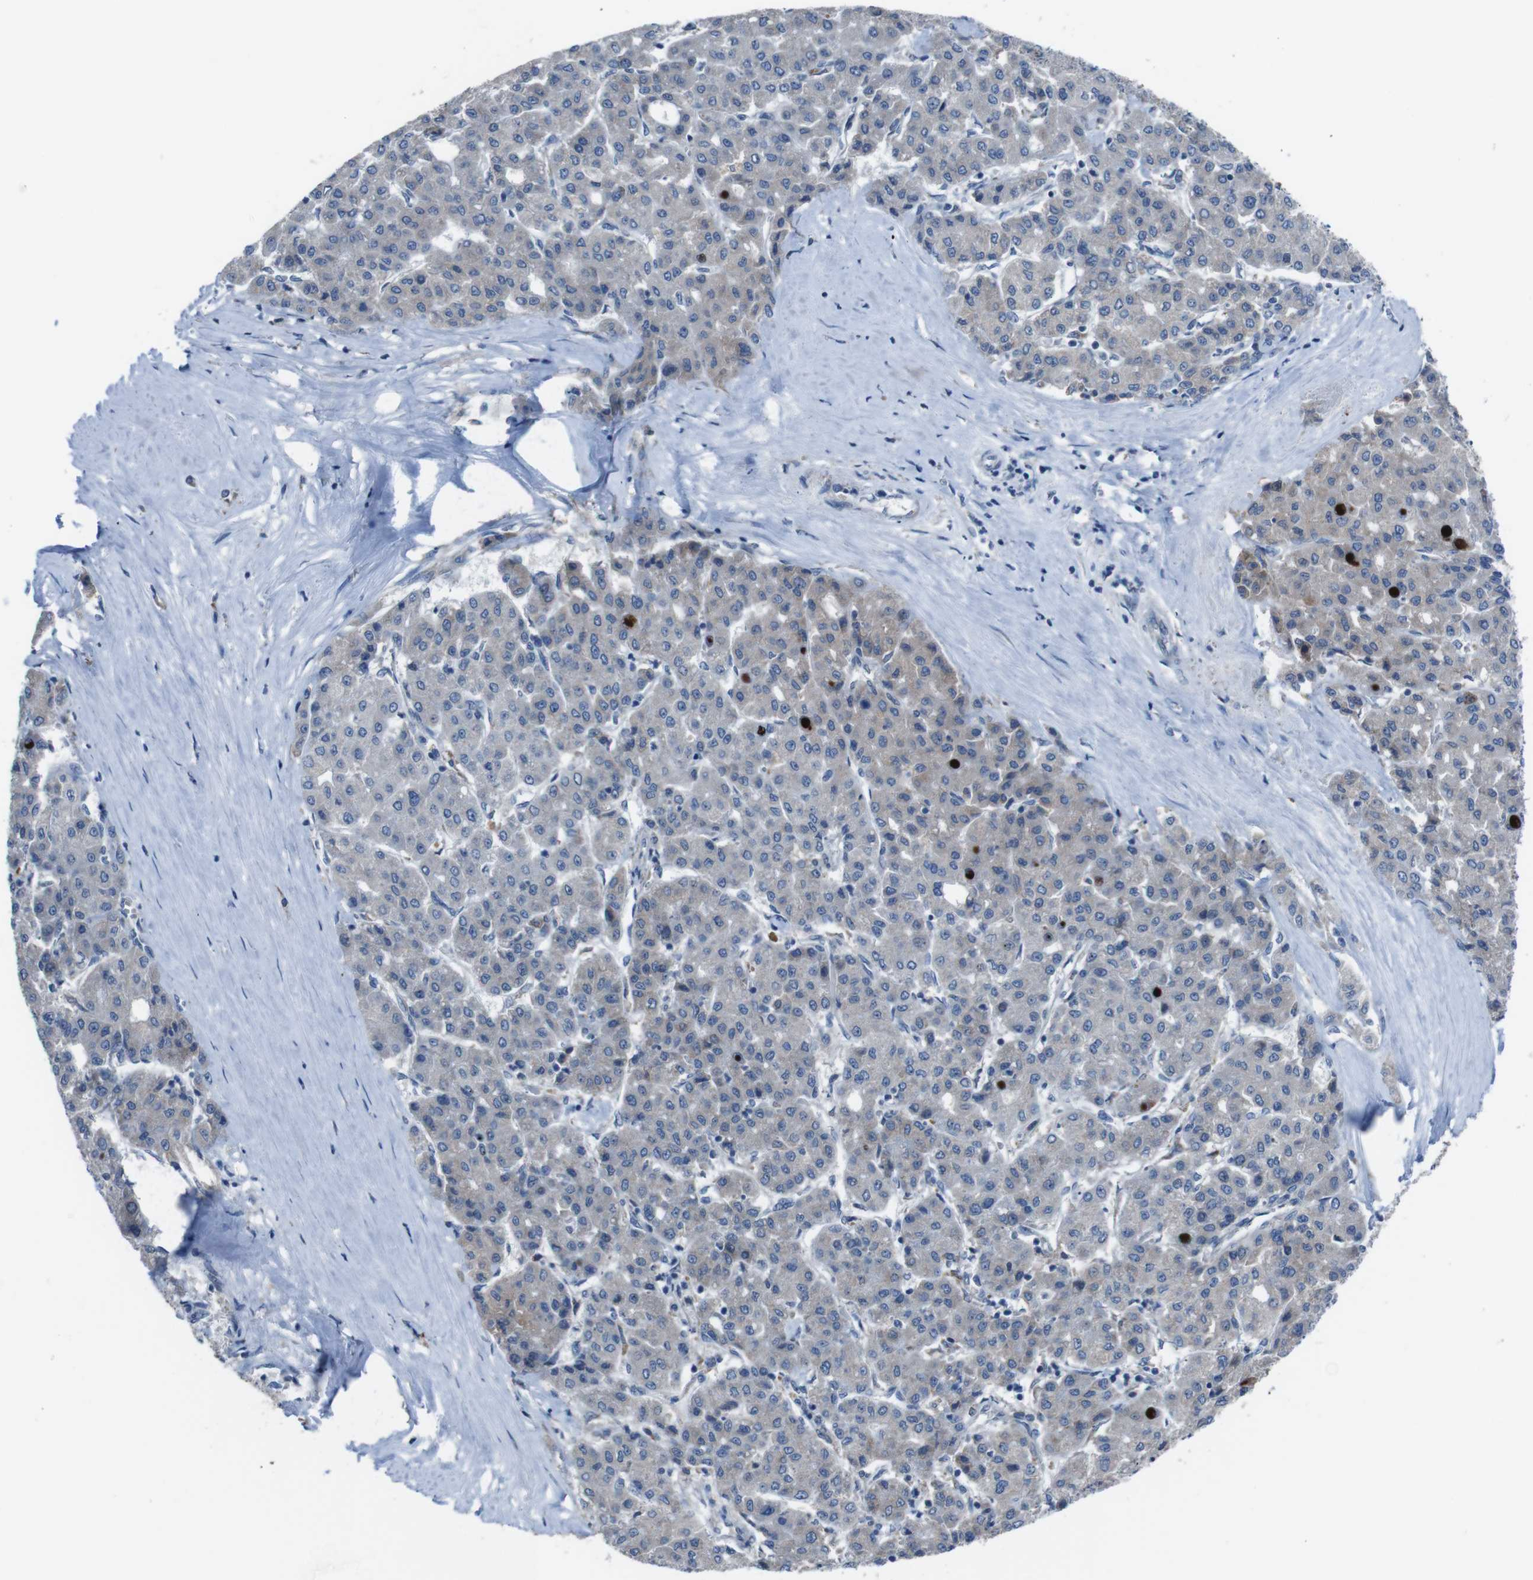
{"staining": {"intensity": "negative", "quantity": "none", "location": "none"}, "tissue": "liver cancer", "cell_type": "Tumor cells", "image_type": "cancer", "snomed": [{"axis": "morphology", "description": "Carcinoma, Hepatocellular, NOS"}, {"axis": "topography", "description": "Liver"}], "caption": "This histopathology image is of liver hepatocellular carcinoma stained with IHC to label a protein in brown with the nuclei are counter-stained blue. There is no expression in tumor cells.", "gene": "CDH22", "patient": {"sex": "male", "age": 65}}